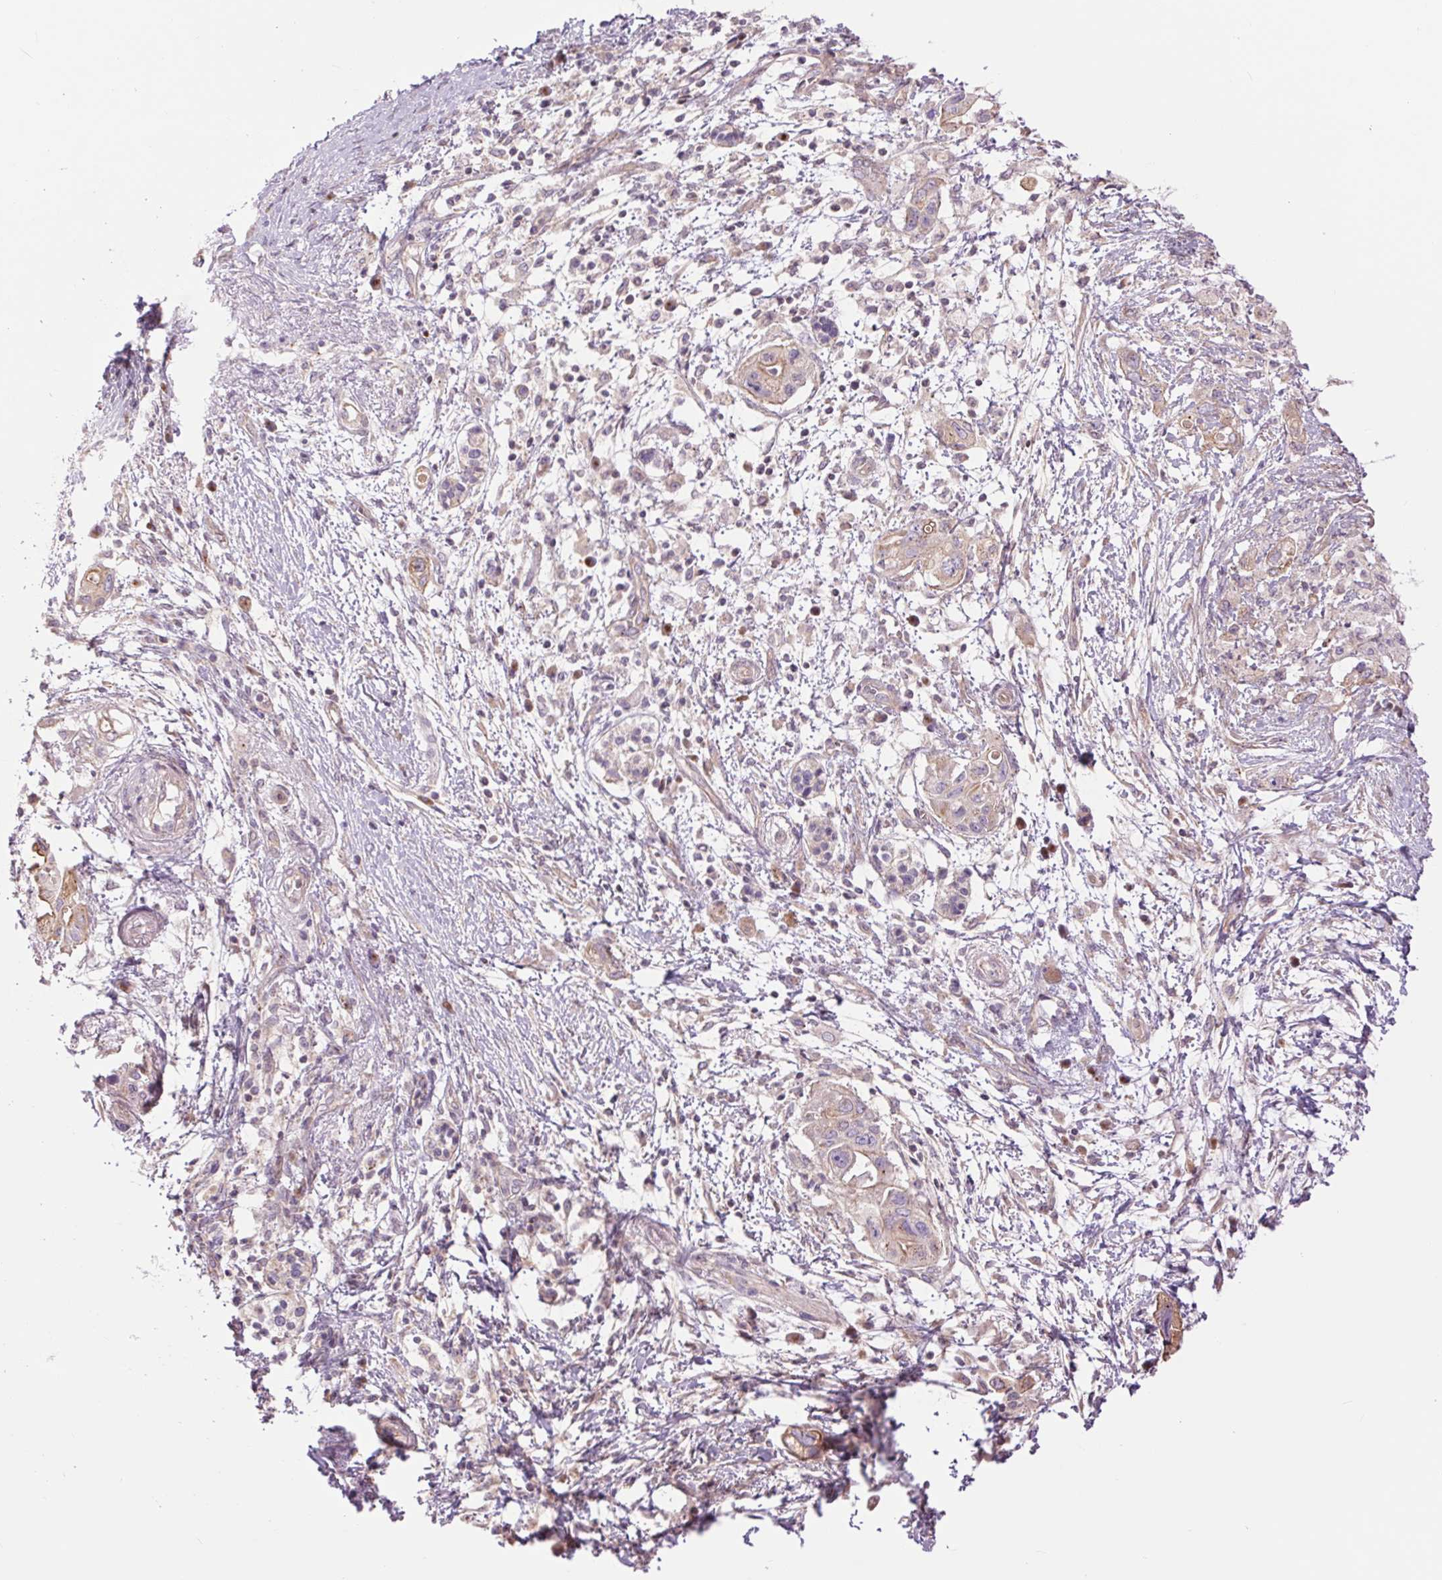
{"staining": {"intensity": "weak", "quantity": ">75%", "location": "cytoplasmic/membranous"}, "tissue": "pancreatic cancer", "cell_type": "Tumor cells", "image_type": "cancer", "snomed": [{"axis": "morphology", "description": "Adenocarcinoma, NOS"}, {"axis": "topography", "description": "Pancreas"}], "caption": "Protein expression analysis of pancreatic cancer demonstrates weak cytoplasmic/membranous expression in about >75% of tumor cells.", "gene": "CTNNA3", "patient": {"sex": "female", "age": 72}}